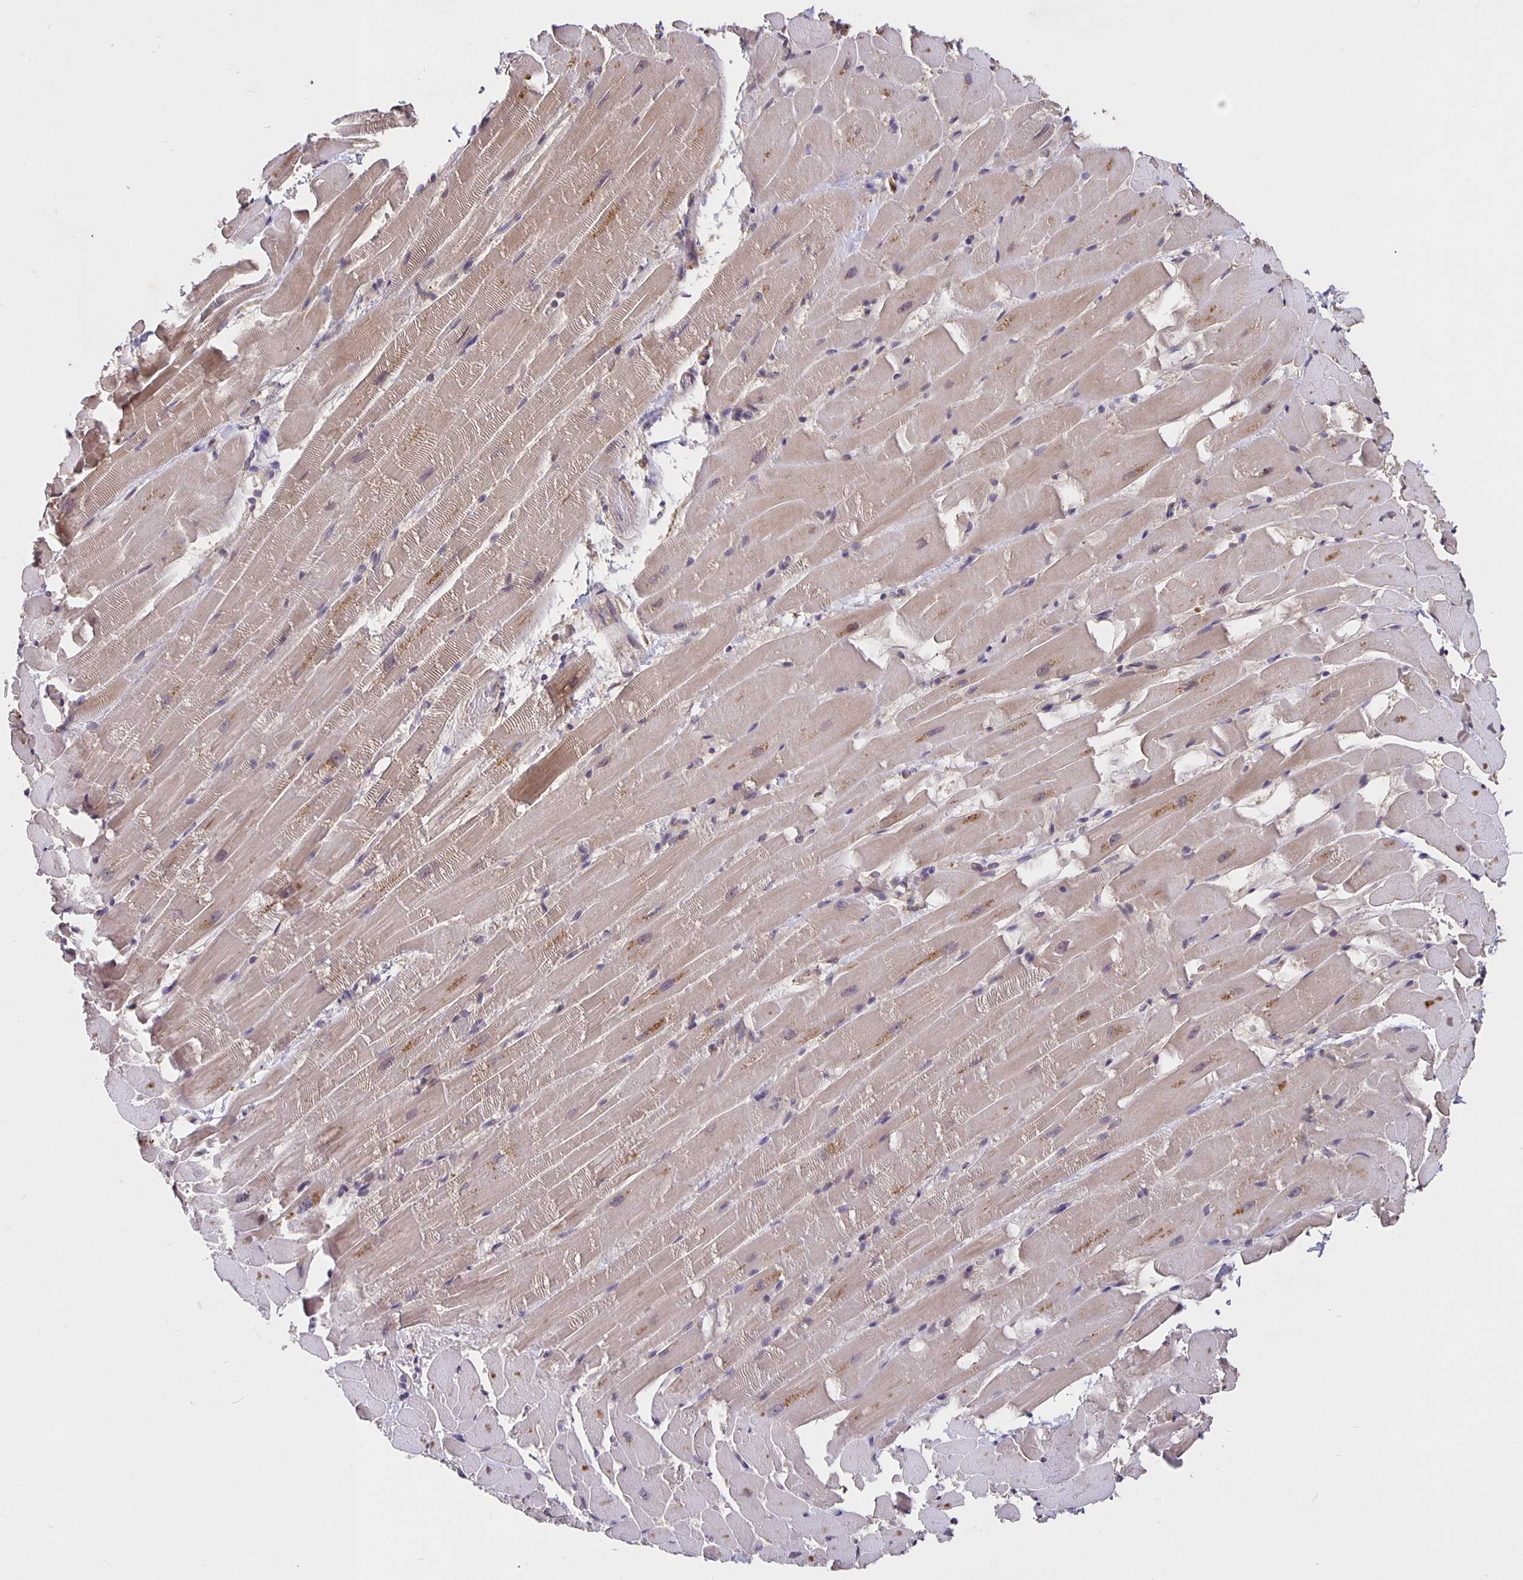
{"staining": {"intensity": "moderate", "quantity": "<25%", "location": "cytoplasmic/membranous"}, "tissue": "heart muscle", "cell_type": "Cardiomyocytes", "image_type": "normal", "snomed": [{"axis": "morphology", "description": "Normal tissue, NOS"}, {"axis": "topography", "description": "Heart"}], "caption": "Immunohistochemistry (IHC) (DAB) staining of normal heart muscle demonstrates moderate cytoplasmic/membranous protein expression in approximately <25% of cardiomyocytes. The staining is performed using DAB (3,3'-diaminobenzidine) brown chromogen to label protein expression. The nuclei are counter-stained blue using hematoxylin.", "gene": "NOG", "patient": {"sex": "male", "age": 37}}